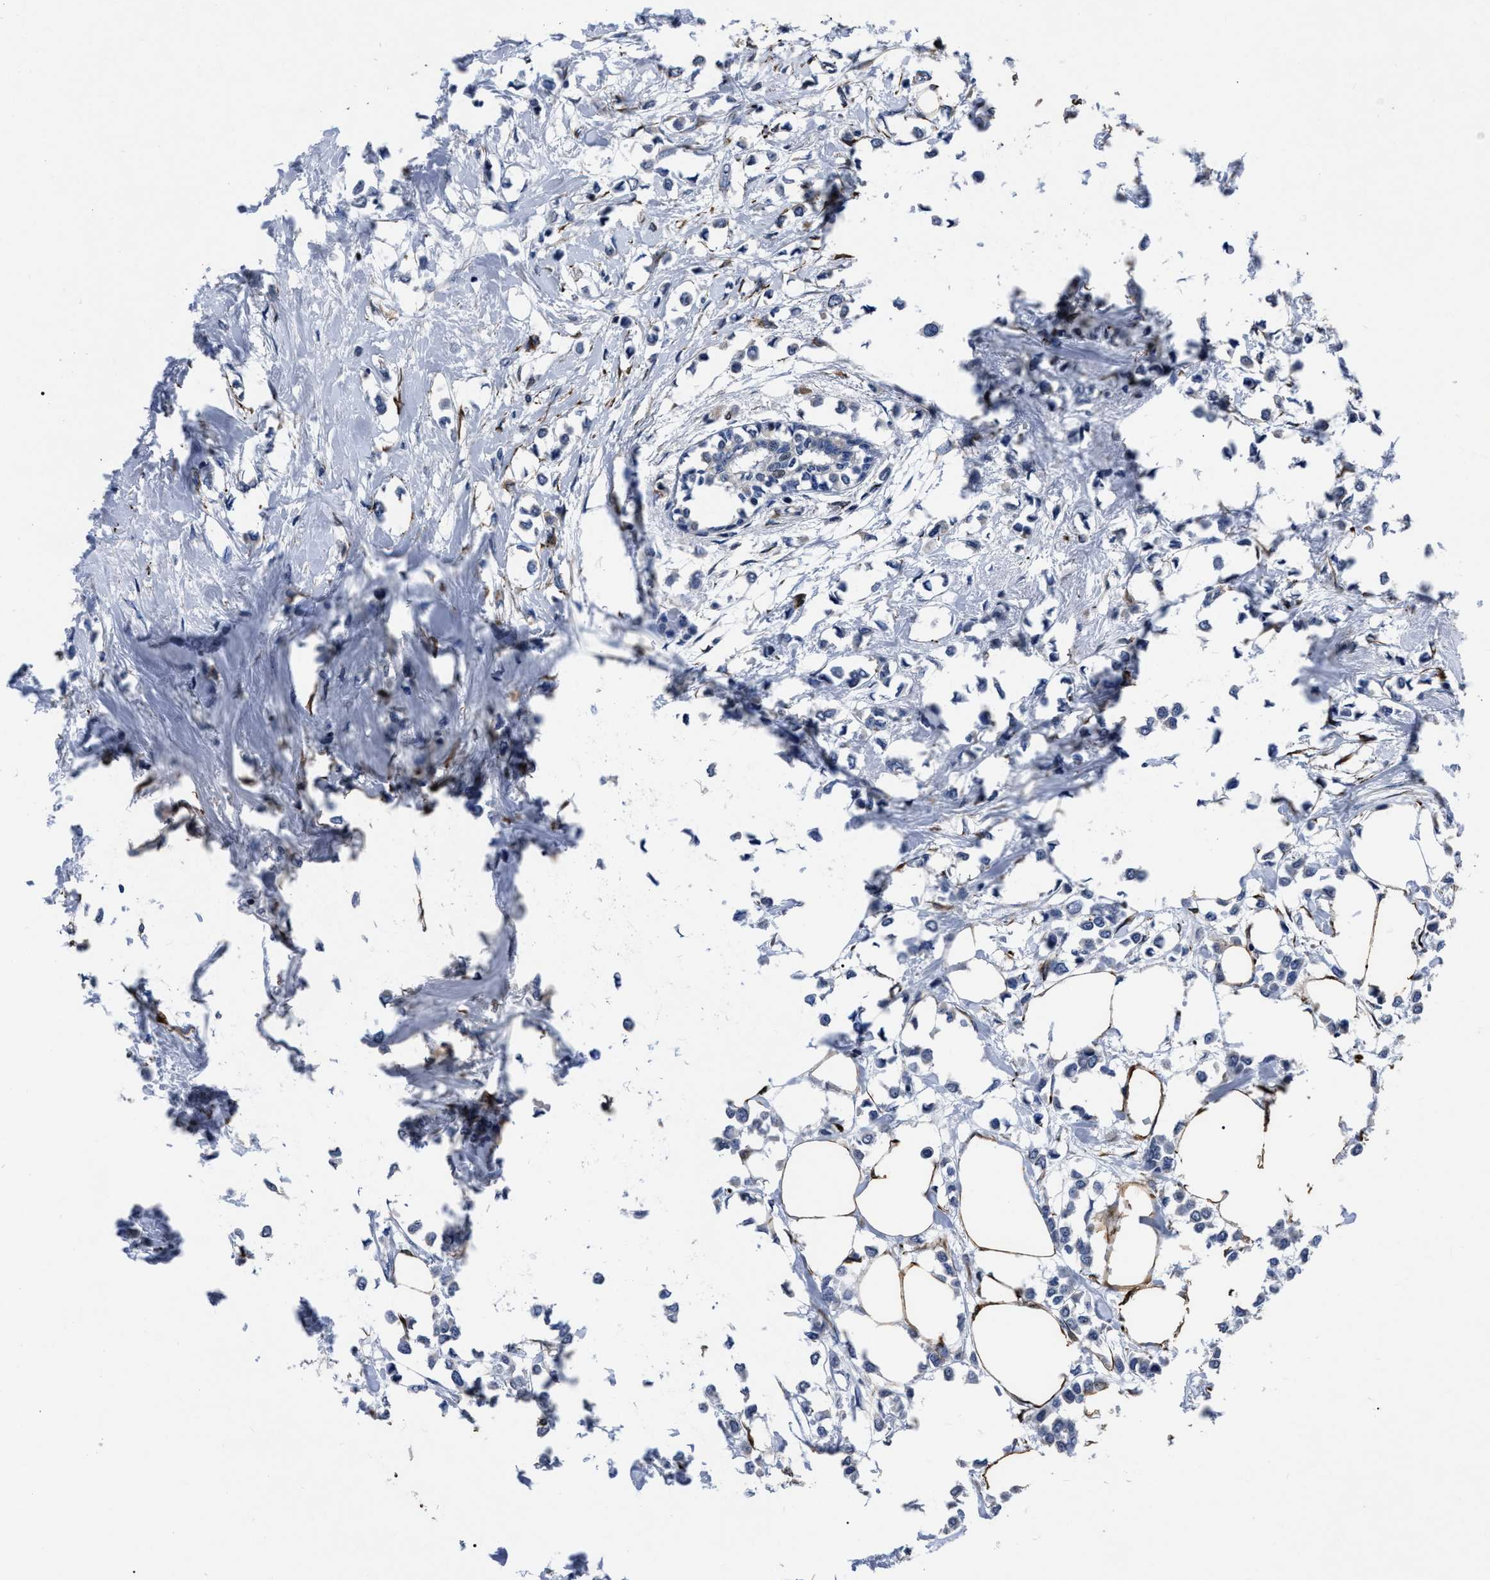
{"staining": {"intensity": "weak", "quantity": "<25%", "location": "cytoplasmic/membranous"}, "tissue": "breast cancer", "cell_type": "Tumor cells", "image_type": "cancer", "snomed": [{"axis": "morphology", "description": "Lobular carcinoma"}, {"axis": "topography", "description": "Breast"}], "caption": "An immunohistochemistry photomicrograph of lobular carcinoma (breast) is shown. There is no staining in tumor cells of lobular carcinoma (breast).", "gene": "OR10G3", "patient": {"sex": "female", "age": 51}}